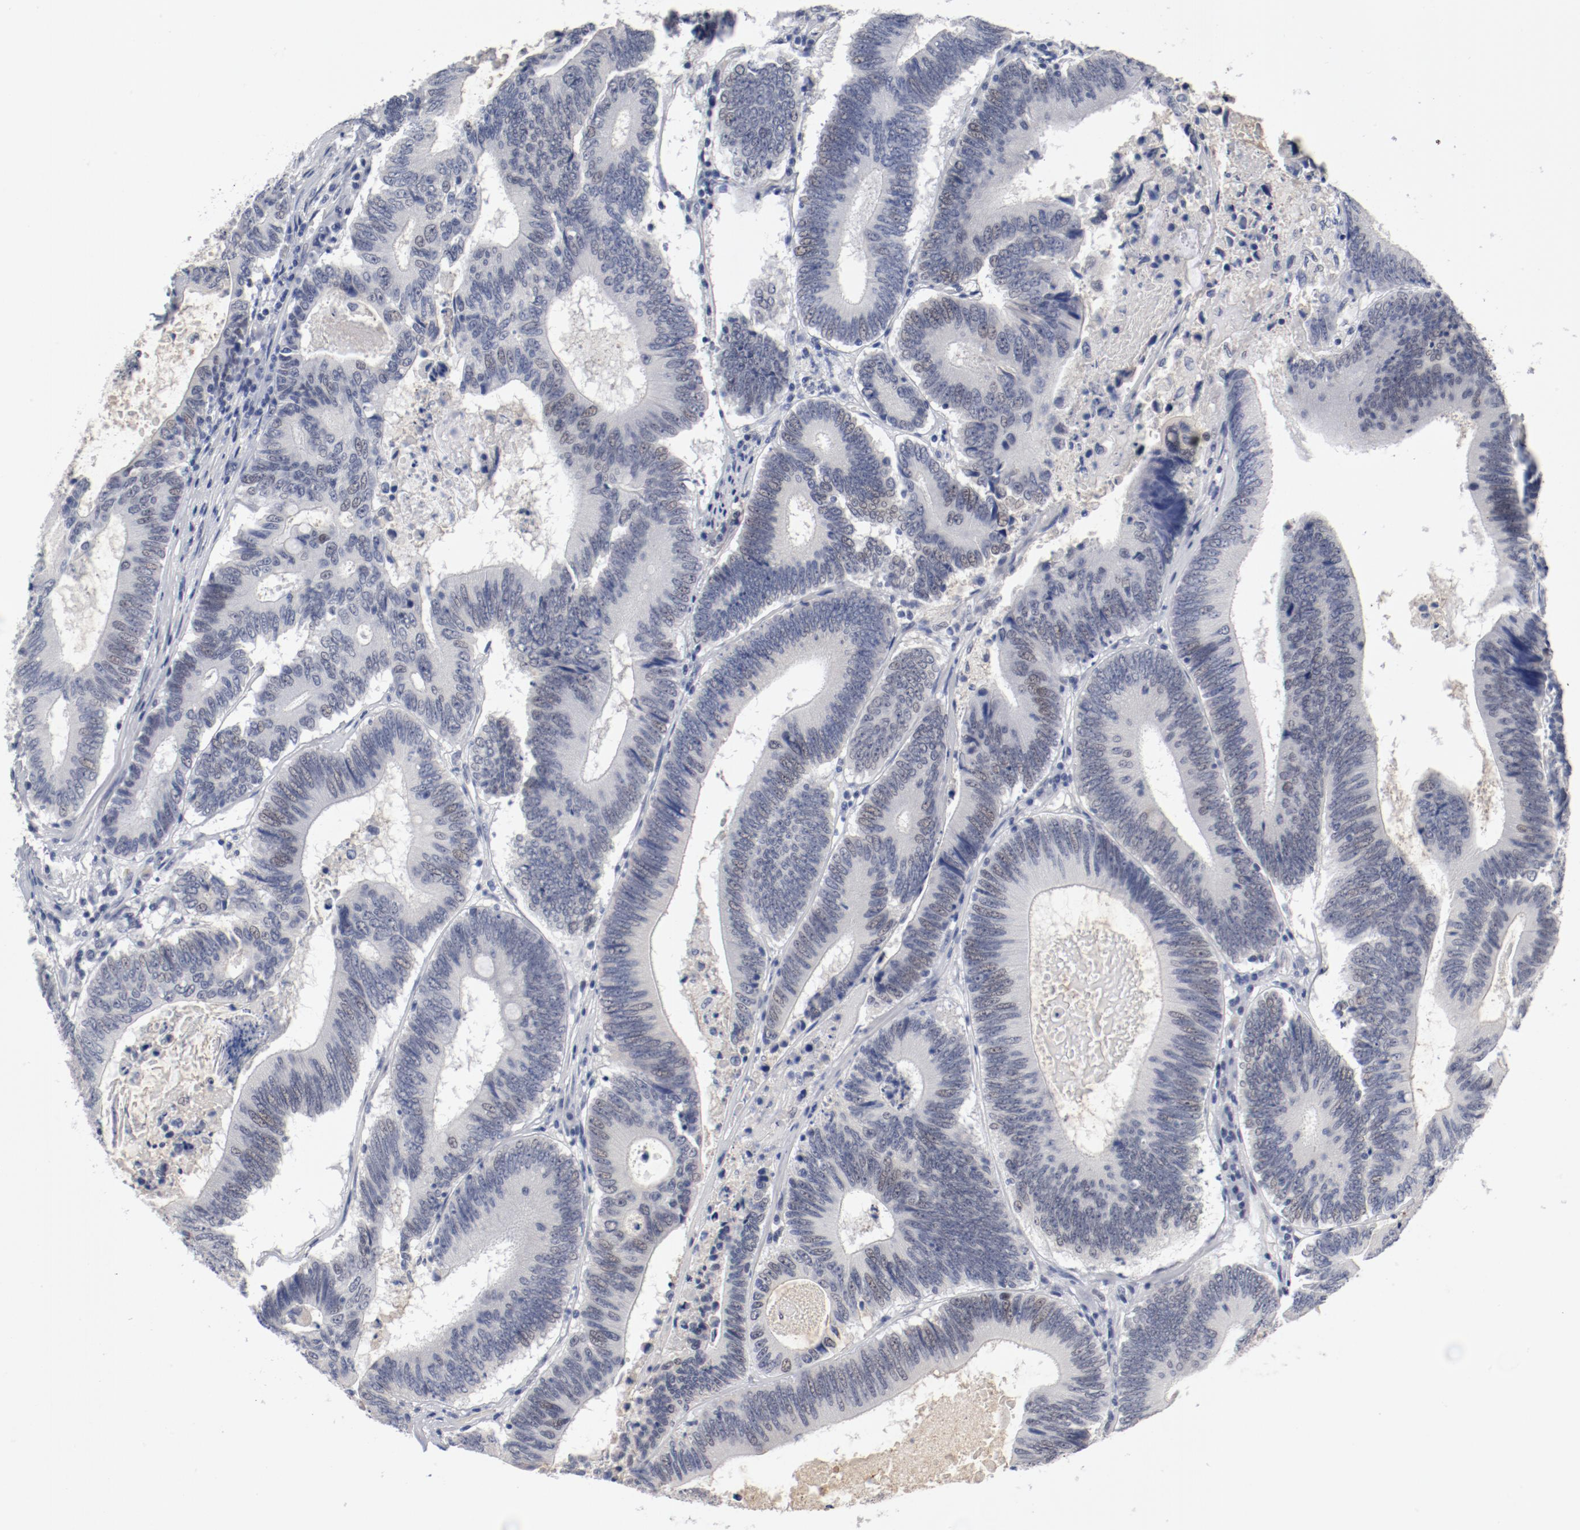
{"staining": {"intensity": "negative", "quantity": "none", "location": "none"}, "tissue": "colorectal cancer", "cell_type": "Tumor cells", "image_type": "cancer", "snomed": [{"axis": "morphology", "description": "Adenocarcinoma, NOS"}, {"axis": "topography", "description": "Colon"}], "caption": "This is an immunohistochemistry (IHC) image of human adenocarcinoma (colorectal). There is no staining in tumor cells.", "gene": "ANKLE2", "patient": {"sex": "female", "age": 78}}